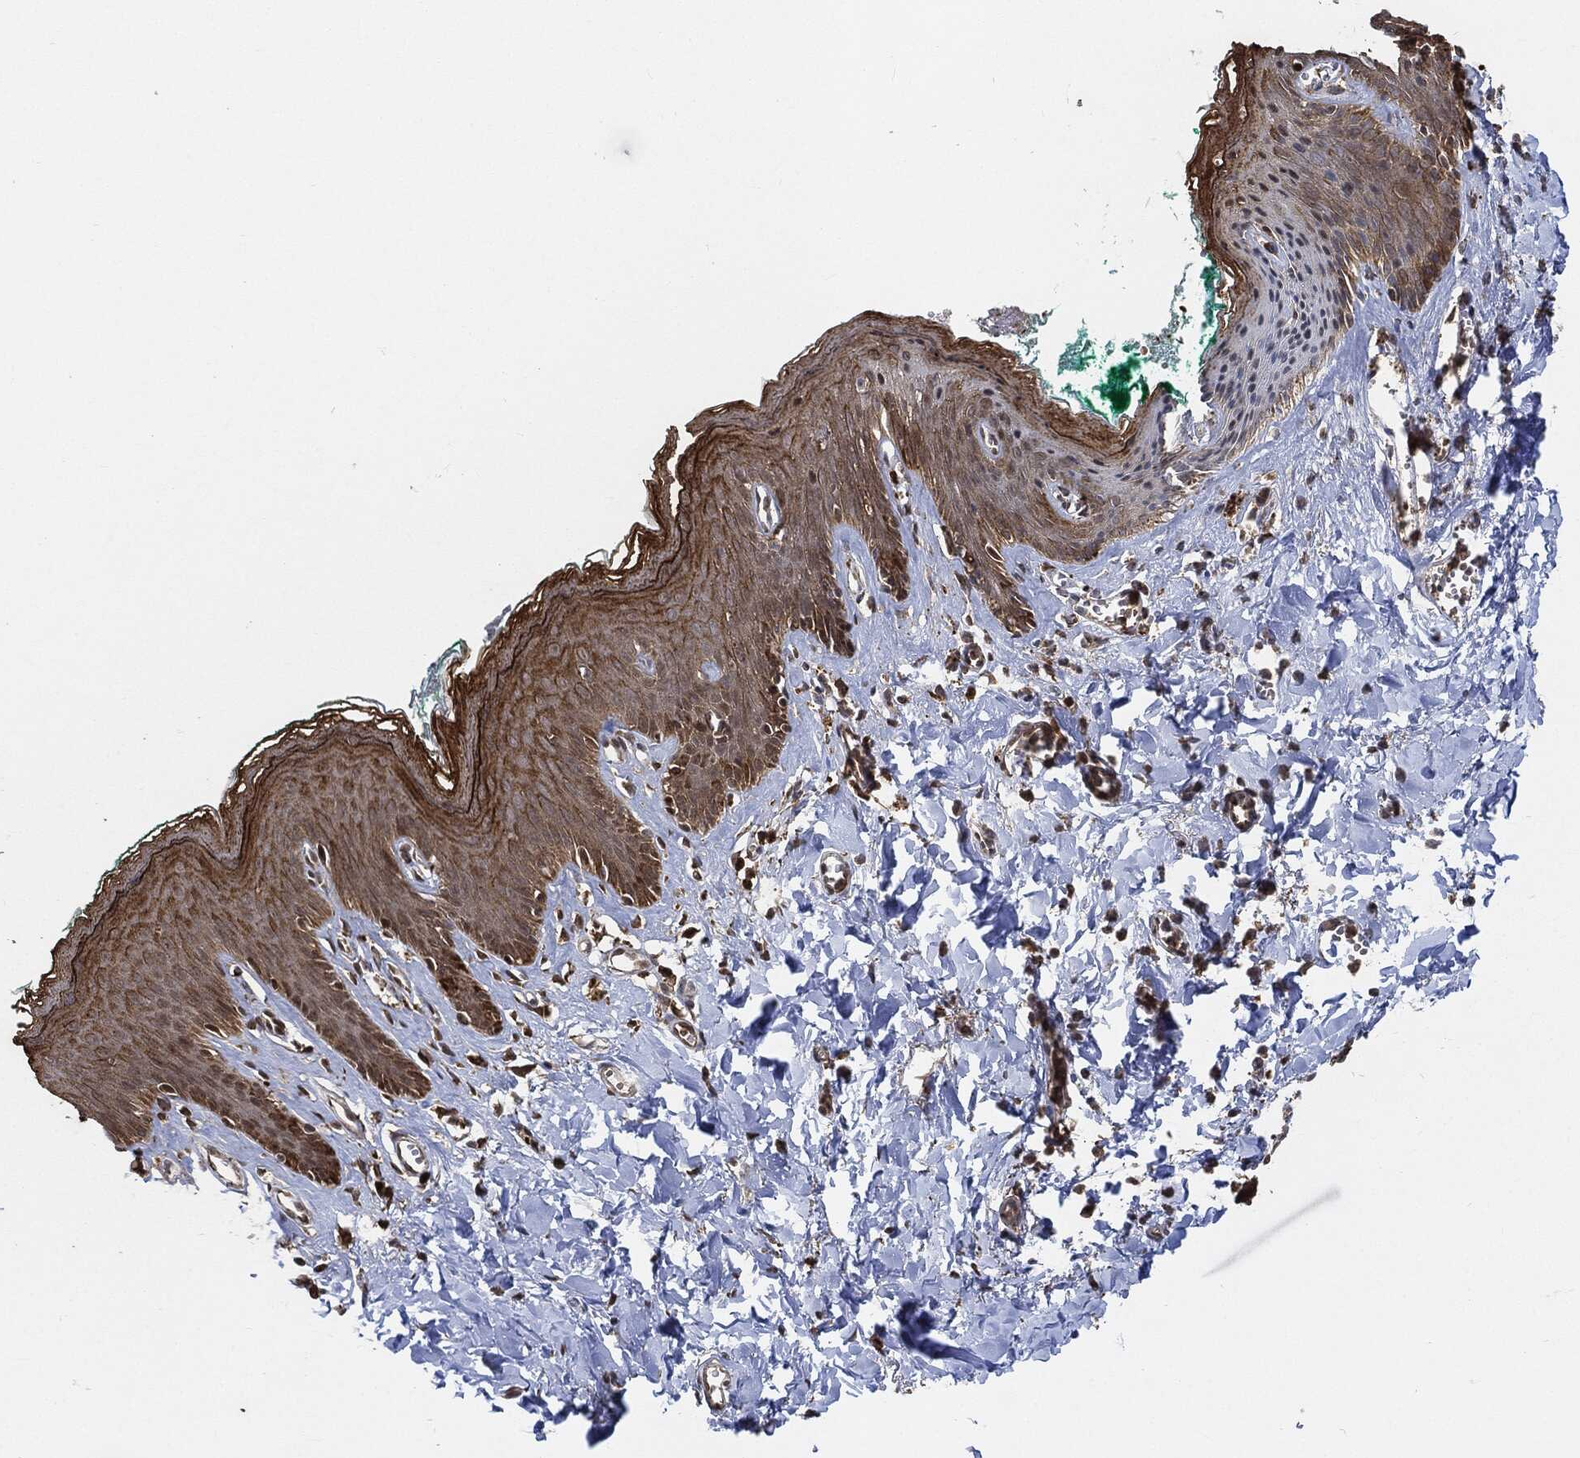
{"staining": {"intensity": "moderate", "quantity": ">75%", "location": "cytoplasmic/membranous,nuclear"}, "tissue": "skin", "cell_type": "Epidermal cells", "image_type": "normal", "snomed": [{"axis": "morphology", "description": "Normal tissue, NOS"}, {"axis": "topography", "description": "Vulva"}], "caption": "A micrograph showing moderate cytoplasmic/membranous,nuclear positivity in approximately >75% of epidermal cells in benign skin, as visualized by brown immunohistochemical staining.", "gene": "CUTA", "patient": {"sex": "female", "age": 66}}